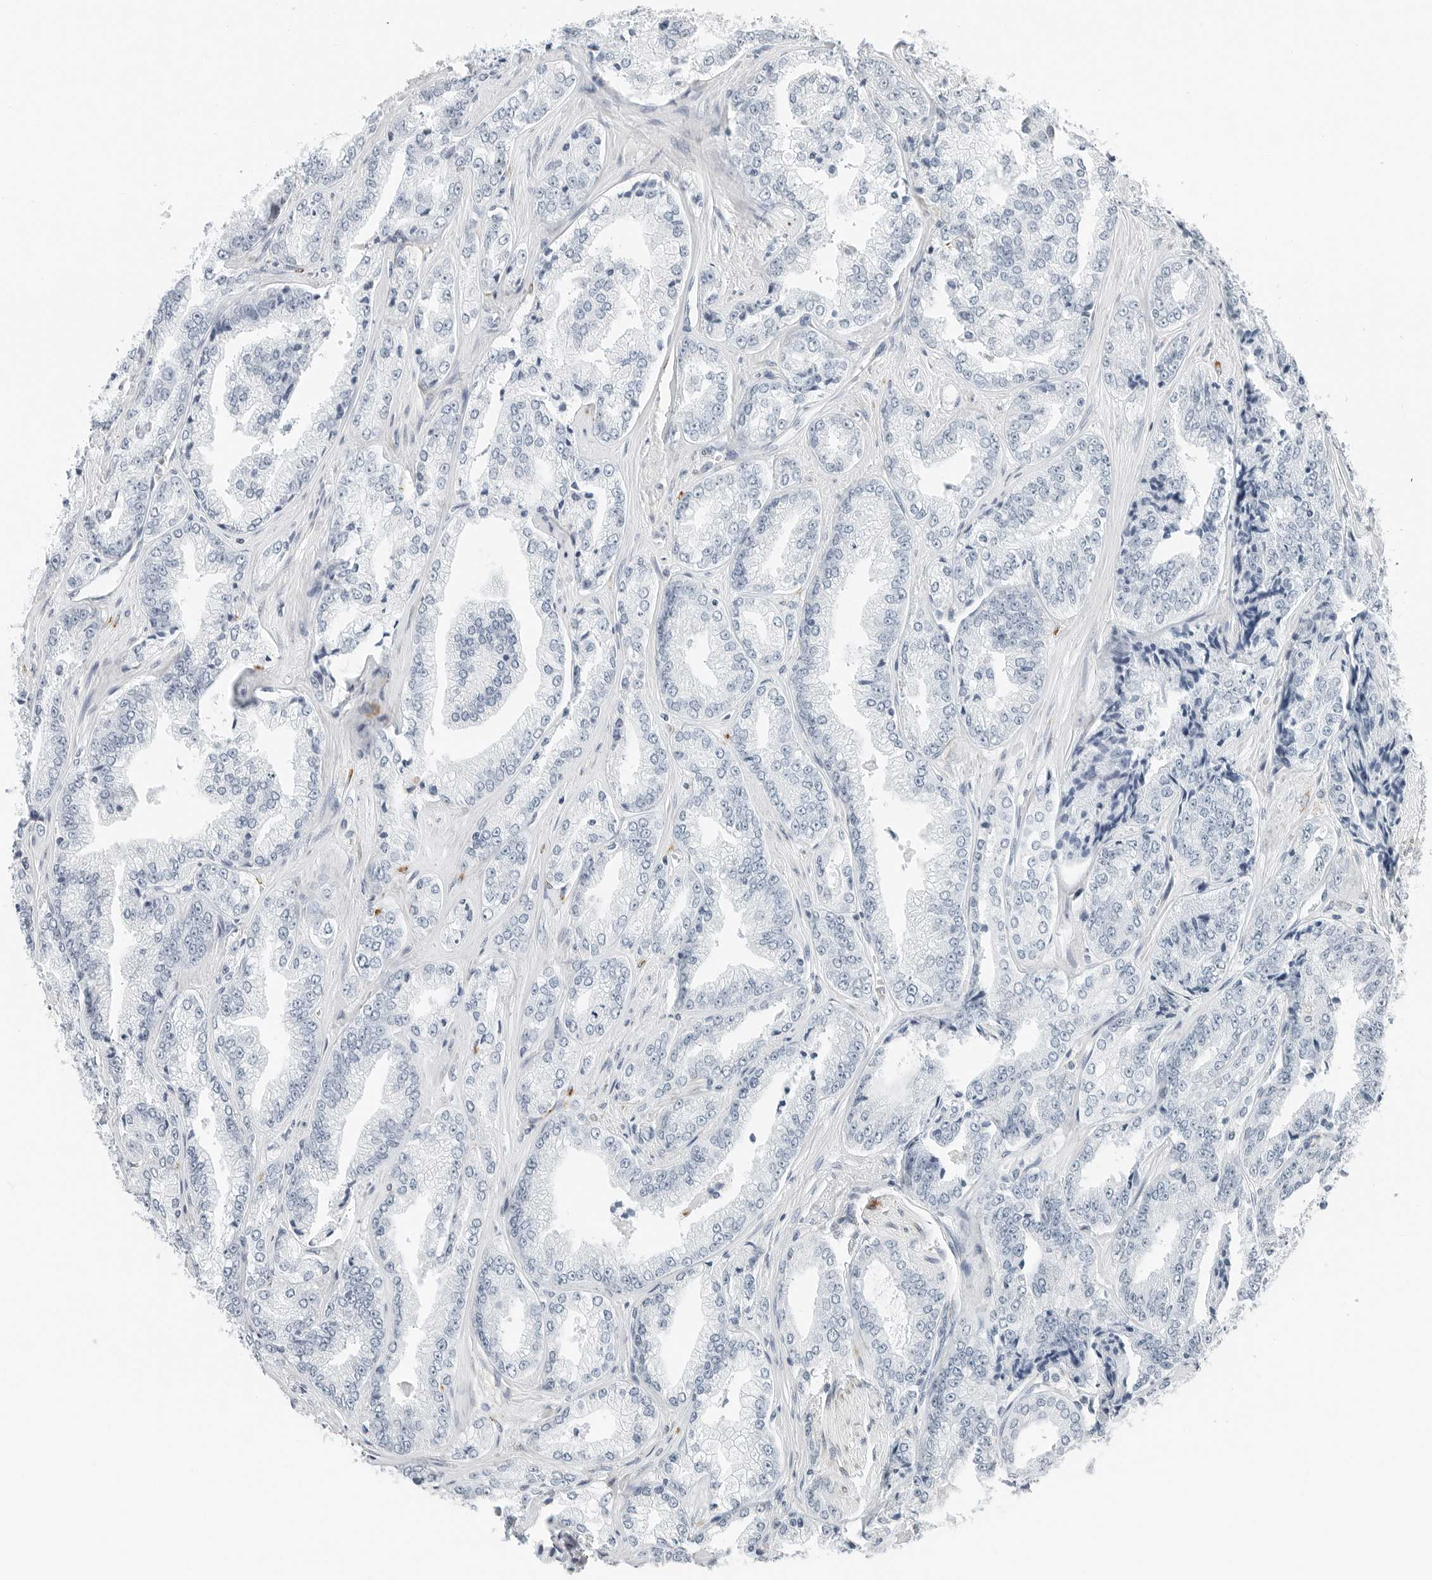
{"staining": {"intensity": "negative", "quantity": "none", "location": "none"}, "tissue": "prostate cancer", "cell_type": "Tumor cells", "image_type": "cancer", "snomed": [{"axis": "morphology", "description": "Adenocarcinoma, High grade"}, {"axis": "topography", "description": "Prostate"}], "caption": "Prostate adenocarcinoma (high-grade) stained for a protein using immunohistochemistry (IHC) displays no staining tumor cells.", "gene": "P4HA2", "patient": {"sex": "male", "age": 71}}